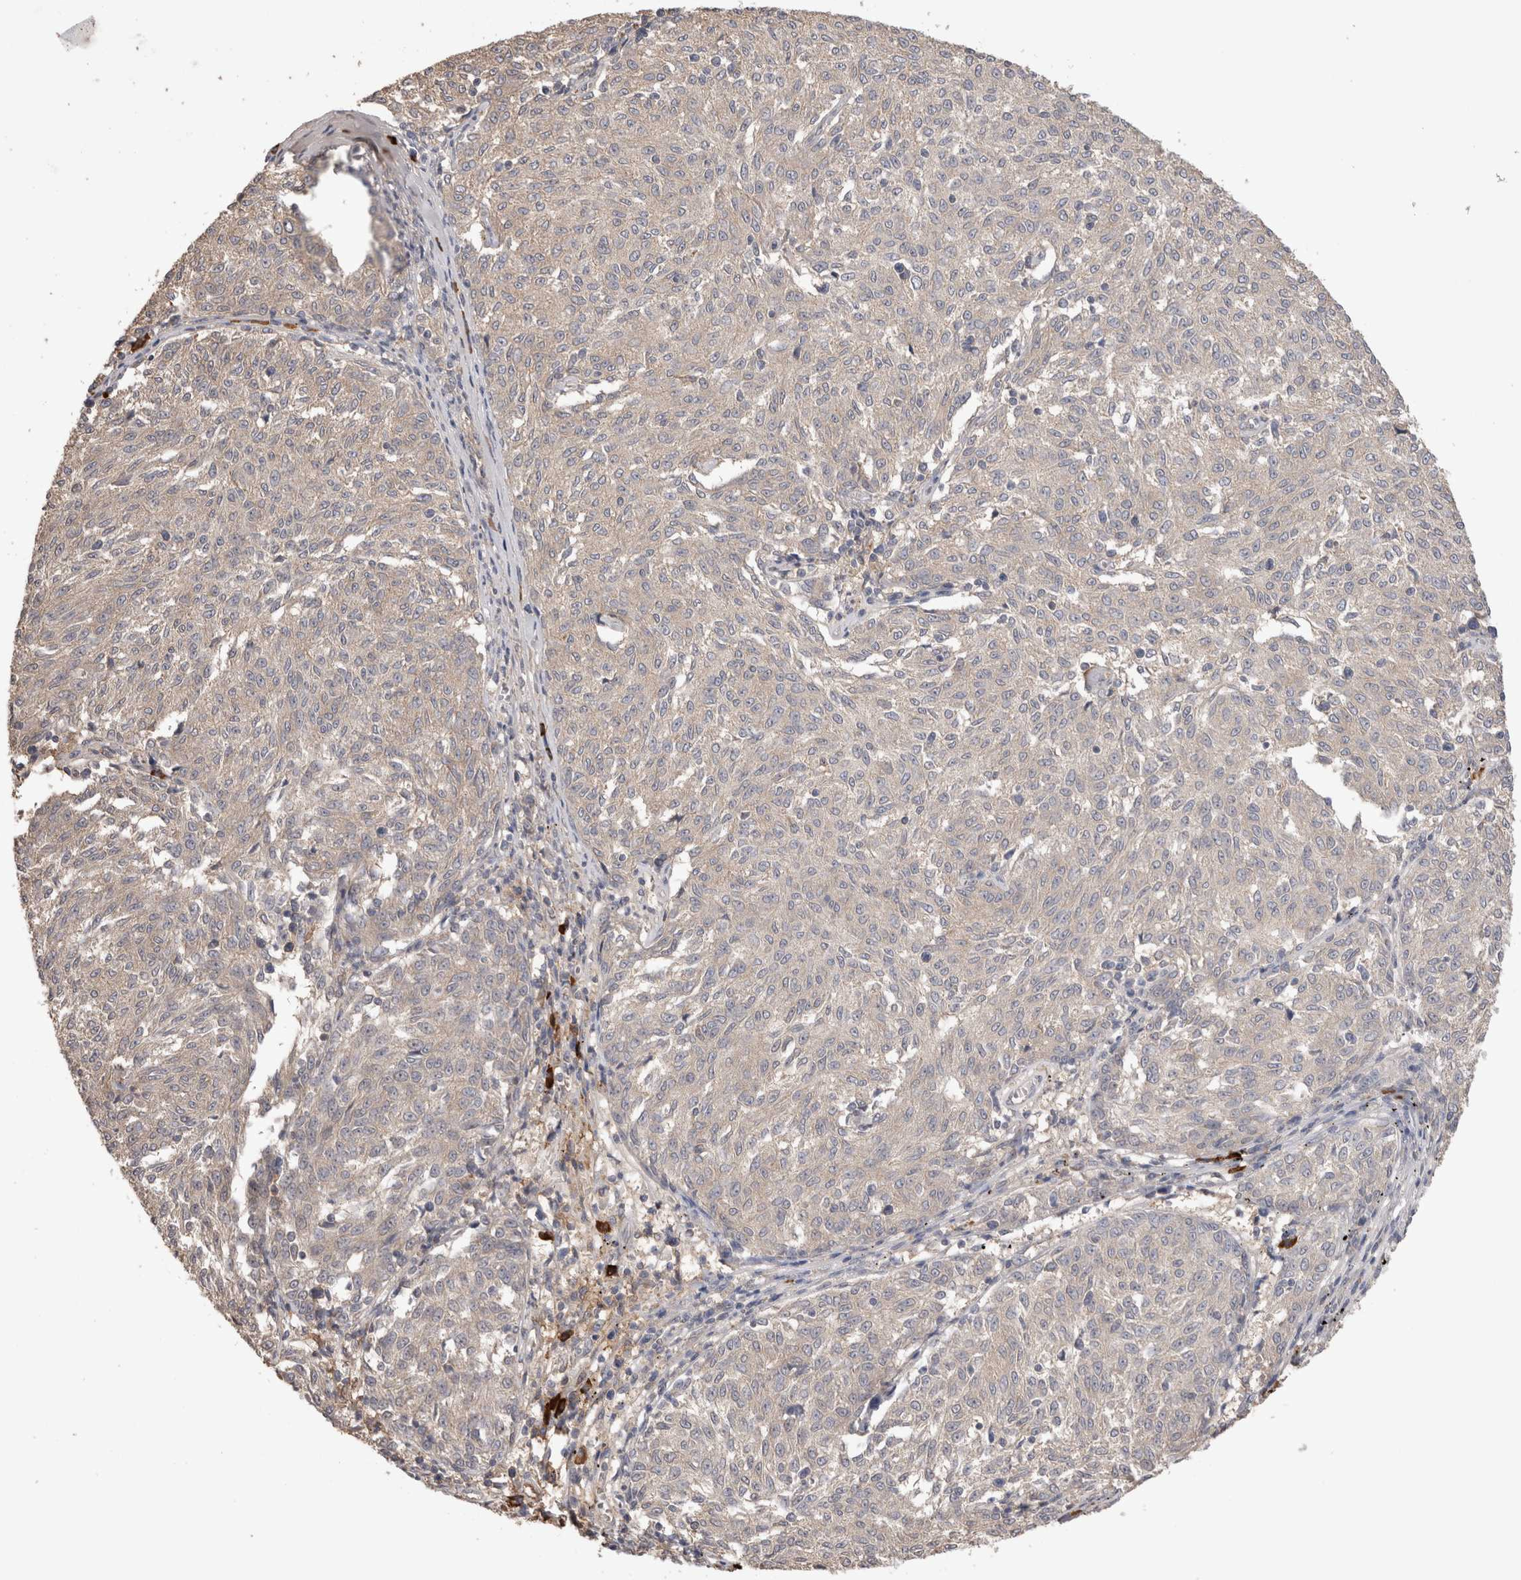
{"staining": {"intensity": "negative", "quantity": "none", "location": "none"}, "tissue": "melanoma", "cell_type": "Tumor cells", "image_type": "cancer", "snomed": [{"axis": "morphology", "description": "Malignant melanoma, NOS"}, {"axis": "topography", "description": "Skin"}], "caption": "Melanoma was stained to show a protein in brown. There is no significant positivity in tumor cells. Nuclei are stained in blue.", "gene": "PPP3CC", "patient": {"sex": "female", "age": 72}}